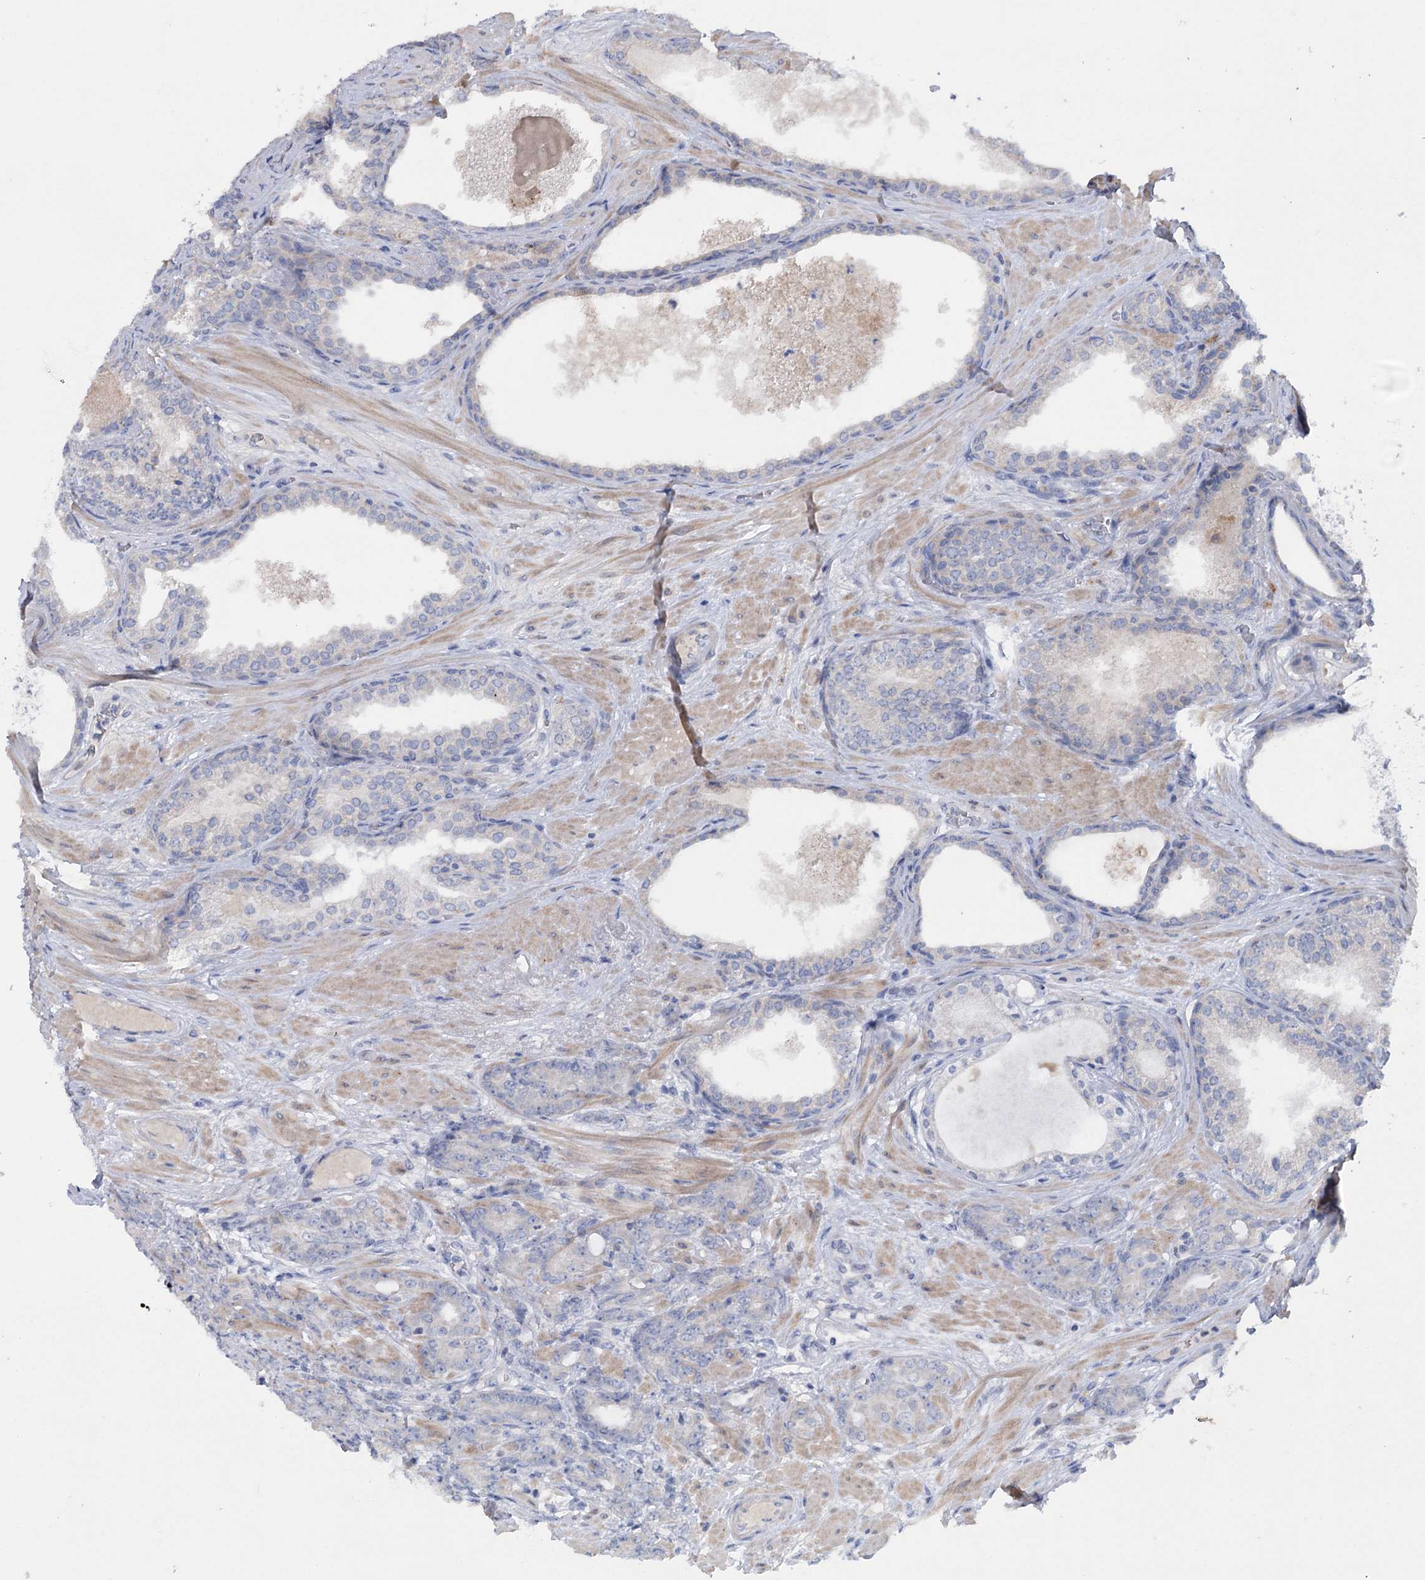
{"staining": {"intensity": "negative", "quantity": "none", "location": "none"}, "tissue": "prostate cancer", "cell_type": "Tumor cells", "image_type": "cancer", "snomed": [{"axis": "morphology", "description": "Adenocarcinoma, High grade"}, {"axis": "topography", "description": "Prostate"}], "caption": "DAB (3,3'-diaminobenzidine) immunohistochemical staining of prostate adenocarcinoma (high-grade) displays no significant staining in tumor cells.", "gene": "MTCH2", "patient": {"sex": "male", "age": 59}}